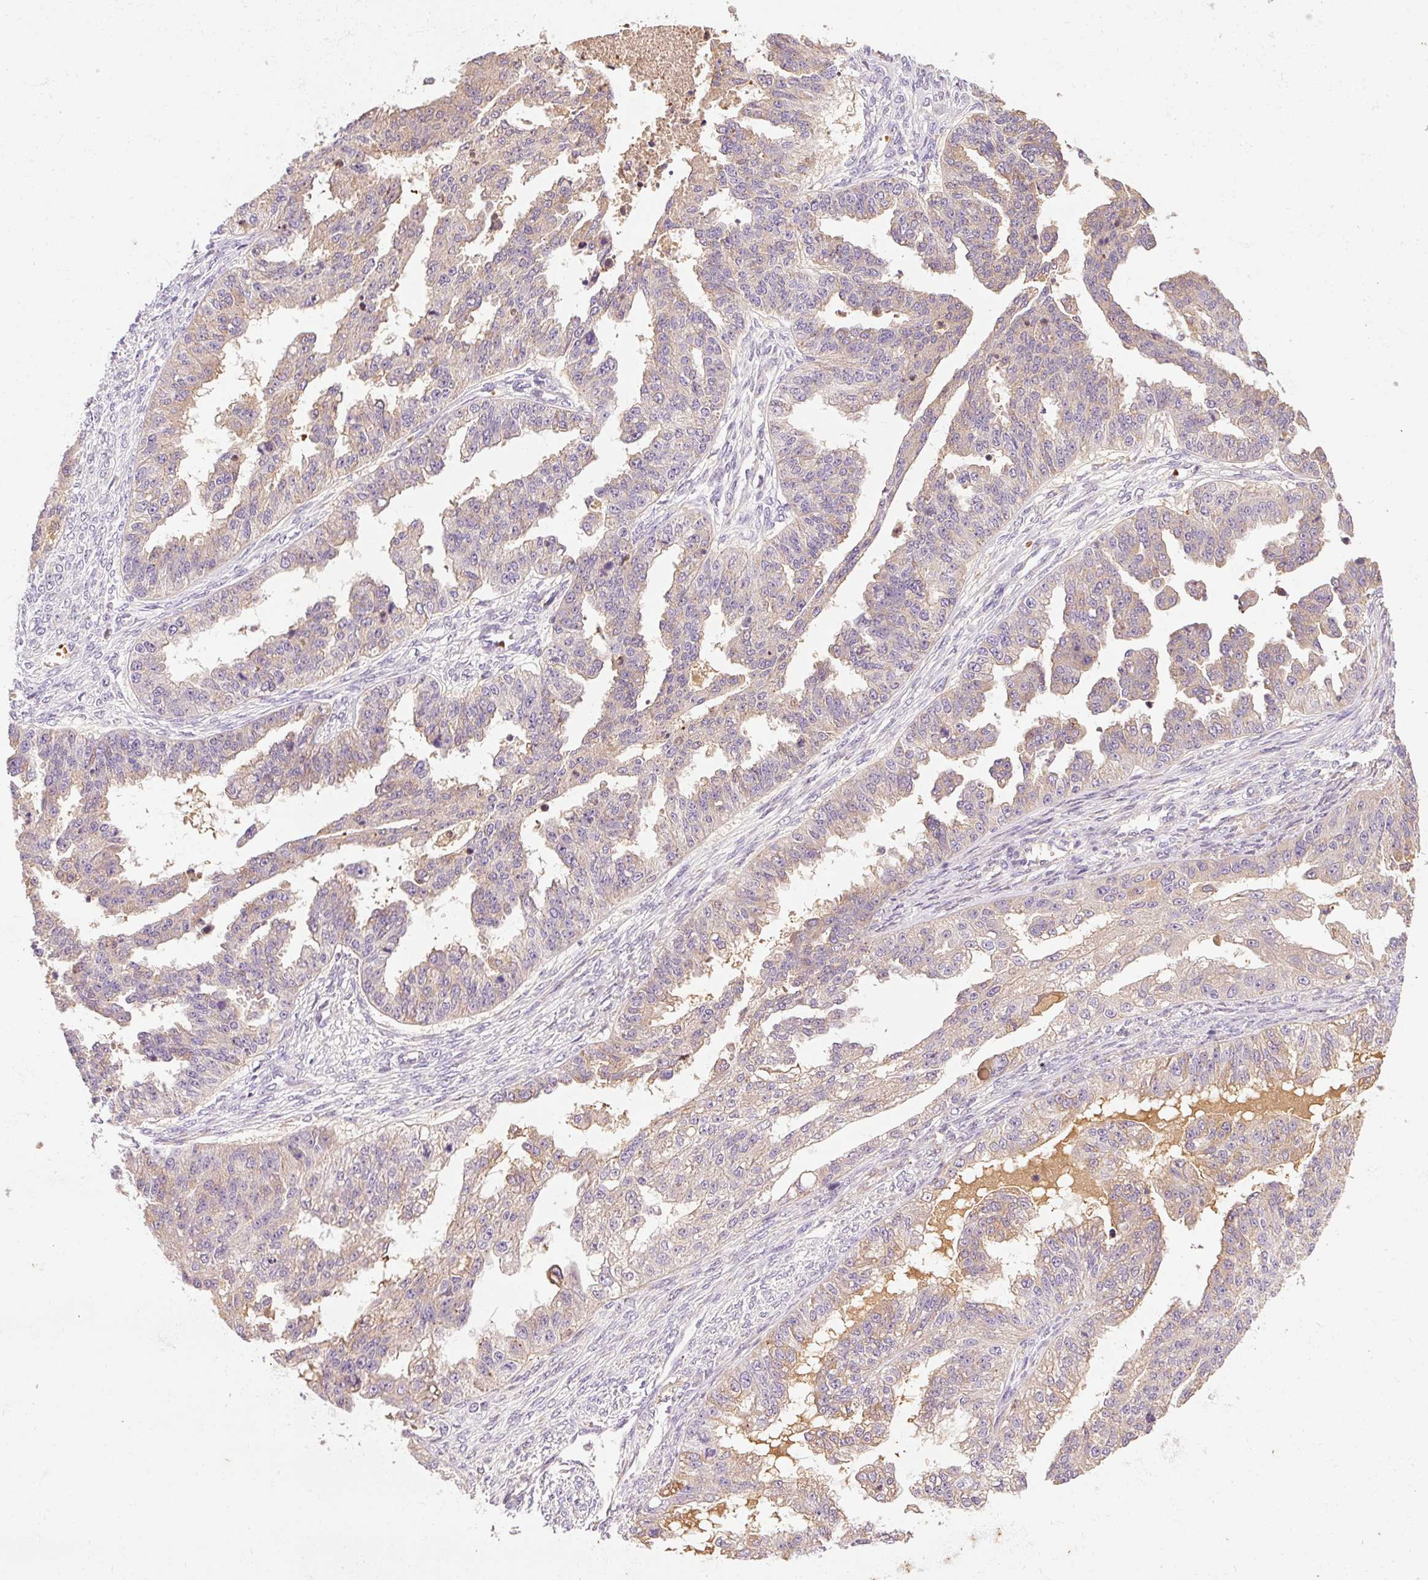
{"staining": {"intensity": "weak", "quantity": "25%-75%", "location": "cytoplasmic/membranous"}, "tissue": "ovarian cancer", "cell_type": "Tumor cells", "image_type": "cancer", "snomed": [{"axis": "morphology", "description": "Cystadenocarcinoma, serous, NOS"}, {"axis": "topography", "description": "Ovary"}], "caption": "This is a micrograph of immunohistochemistry (IHC) staining of ovarian serous cystadenocarcinoma, which shows weak staining in the cytoplasmic/membranous of tumor cells.", "gene": "CMTM8", "patient": {"sex": "female", "age": 58}}